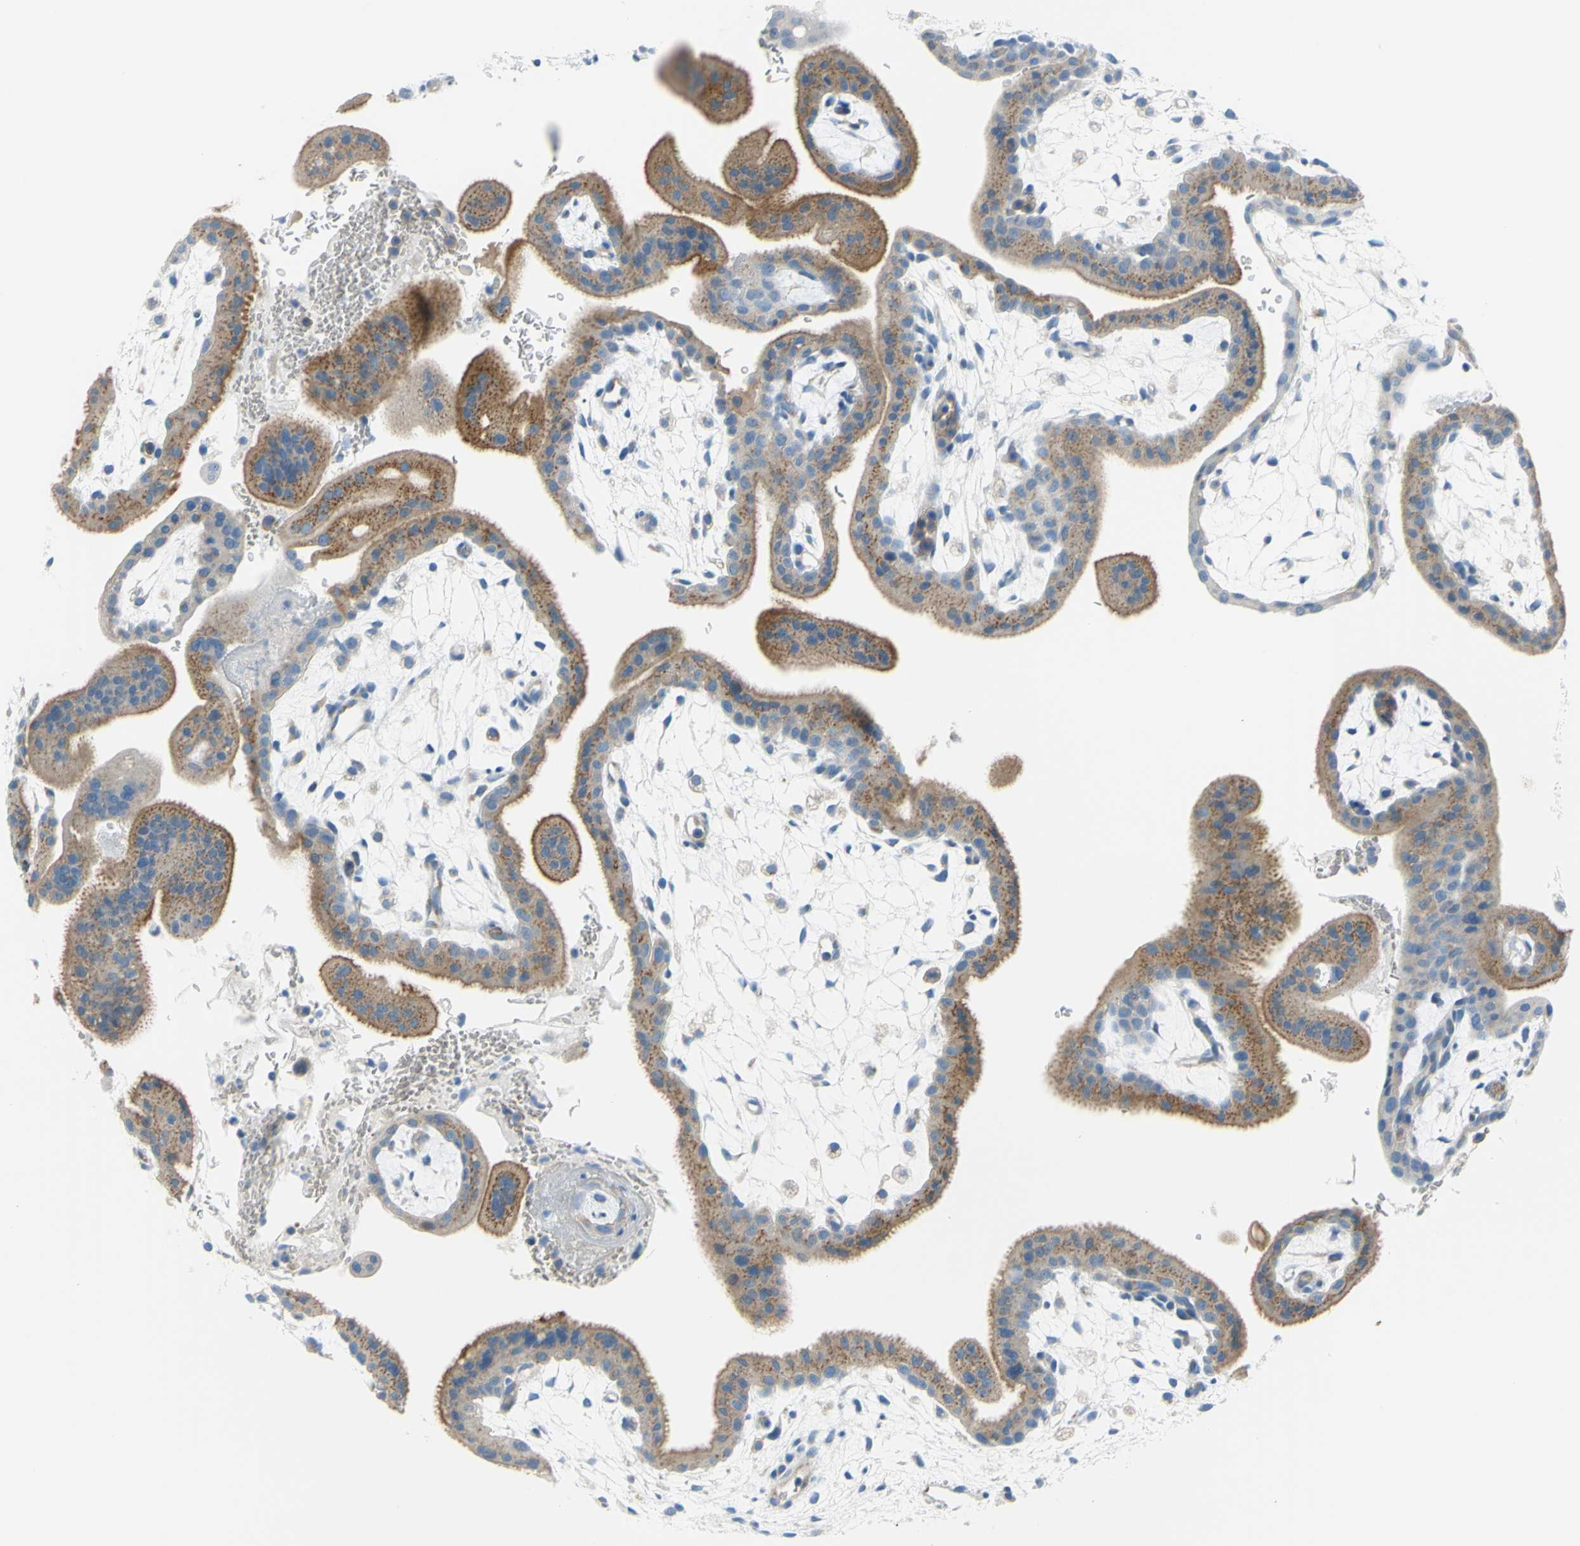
{"staining": {"intensity": "negative", "quantity": "none", "location": "none"}, "tissue": "placenta", "cell_type": "Decidual cells", "image_type": "normal", "snomed": [{"axis": "morphology", "description": "Normal tissue, NOS"}, {"axis": "topography", "description": "Placenta"}], "caption": "Decidual cells show no significant positivity in benign placenta. The staining is performed using DAB (3,3'-diaminobenzidine) brown chromogen with nuclei counter-stained in using hematoxylin.", "gene": "FRMD4B", "patient": {"sex": "female", "age": 35}}